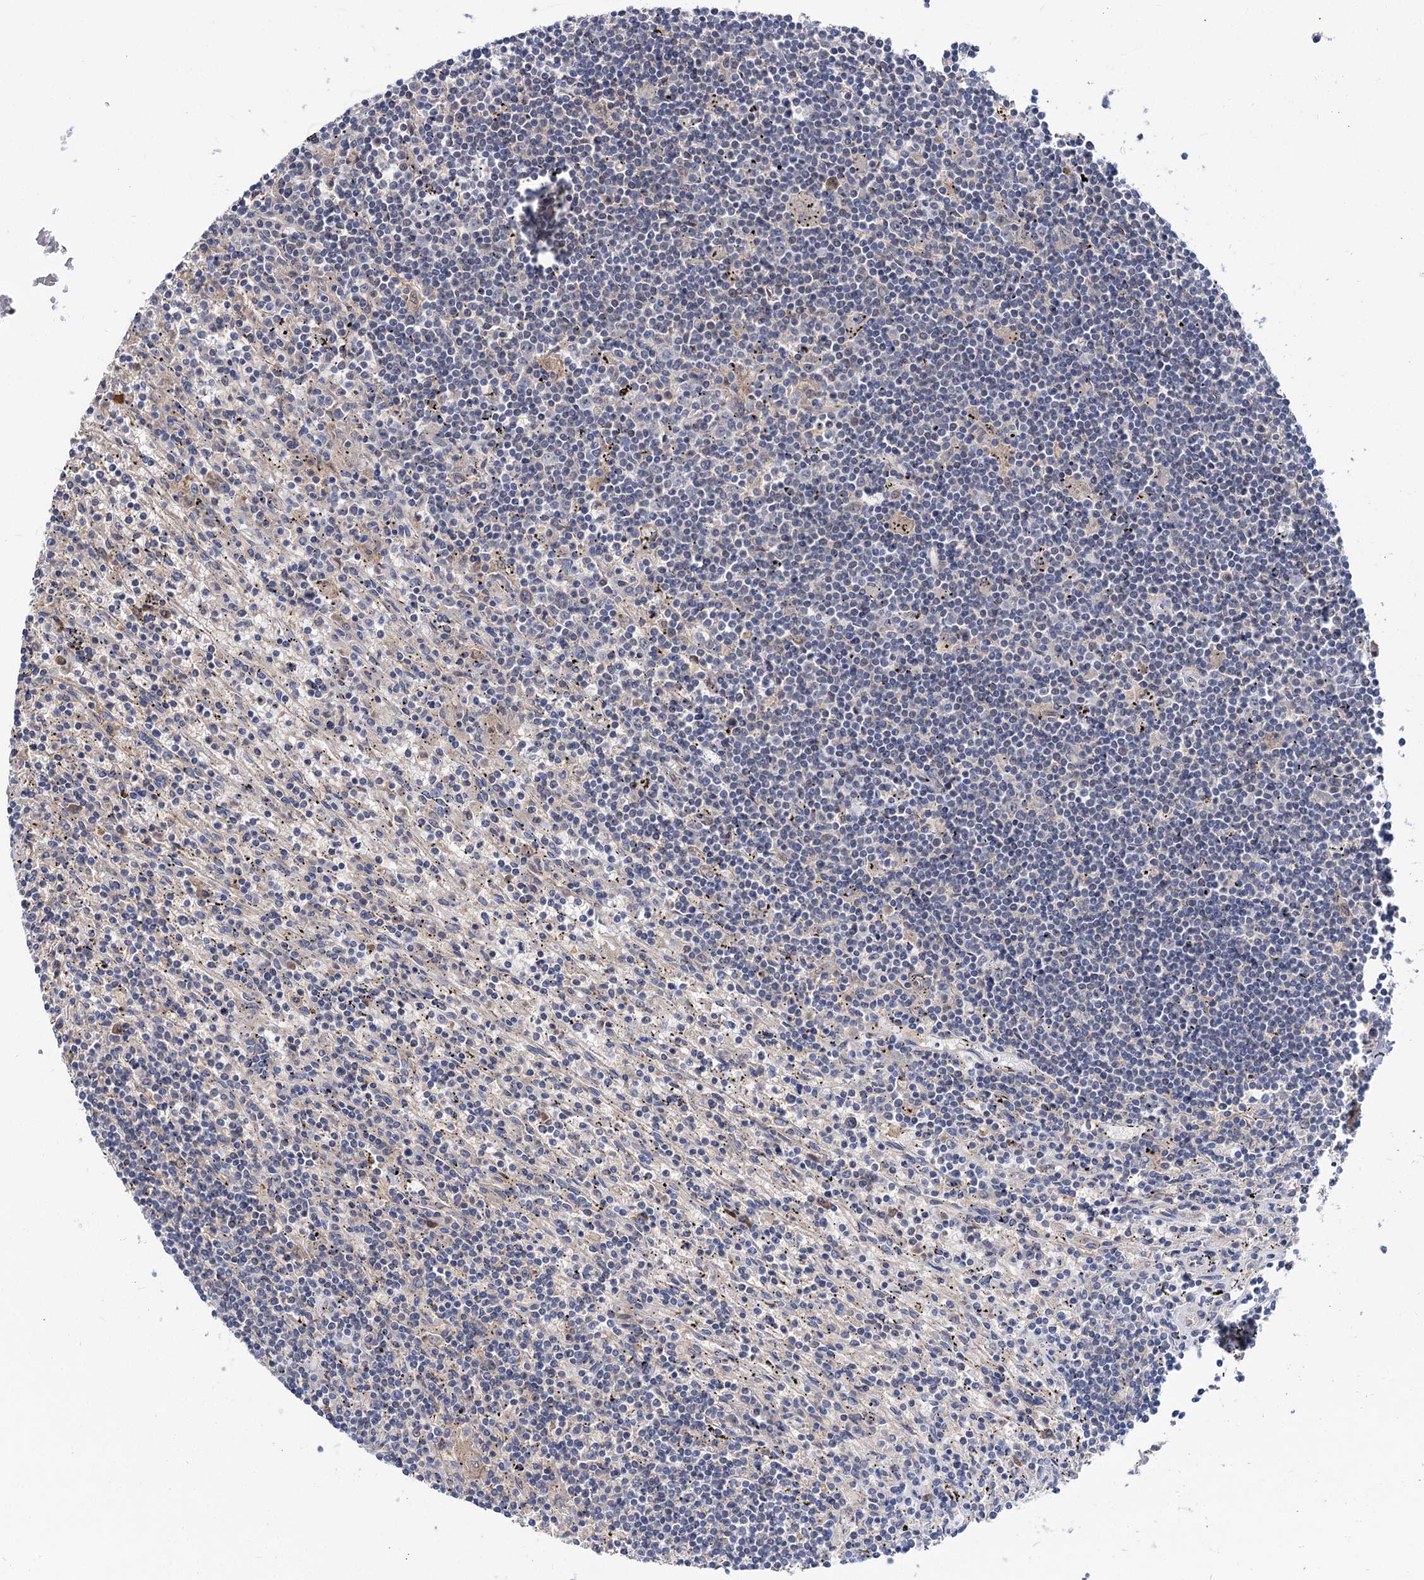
{"staining": {"intensity": "negative", "quantity": "none", "location": "none"}, "tissue": "lymphoma", "cell_type": "Tumor cells", "image_type": "cancer", "snomed": [{"axis": "morphology", "description": "Malignant lymphoma, non-Hodgkin's type, Low grade"}, {"axis": "topography", "description": "Spleen"}], "caption": "Immunohistochemical staining of low-grade malignant lymphoma, non-Hodgkin's type reveals no significant positivity in tumor cells.", "gene": "SNX15", "patient": {"sex": "male", "age": 76}}